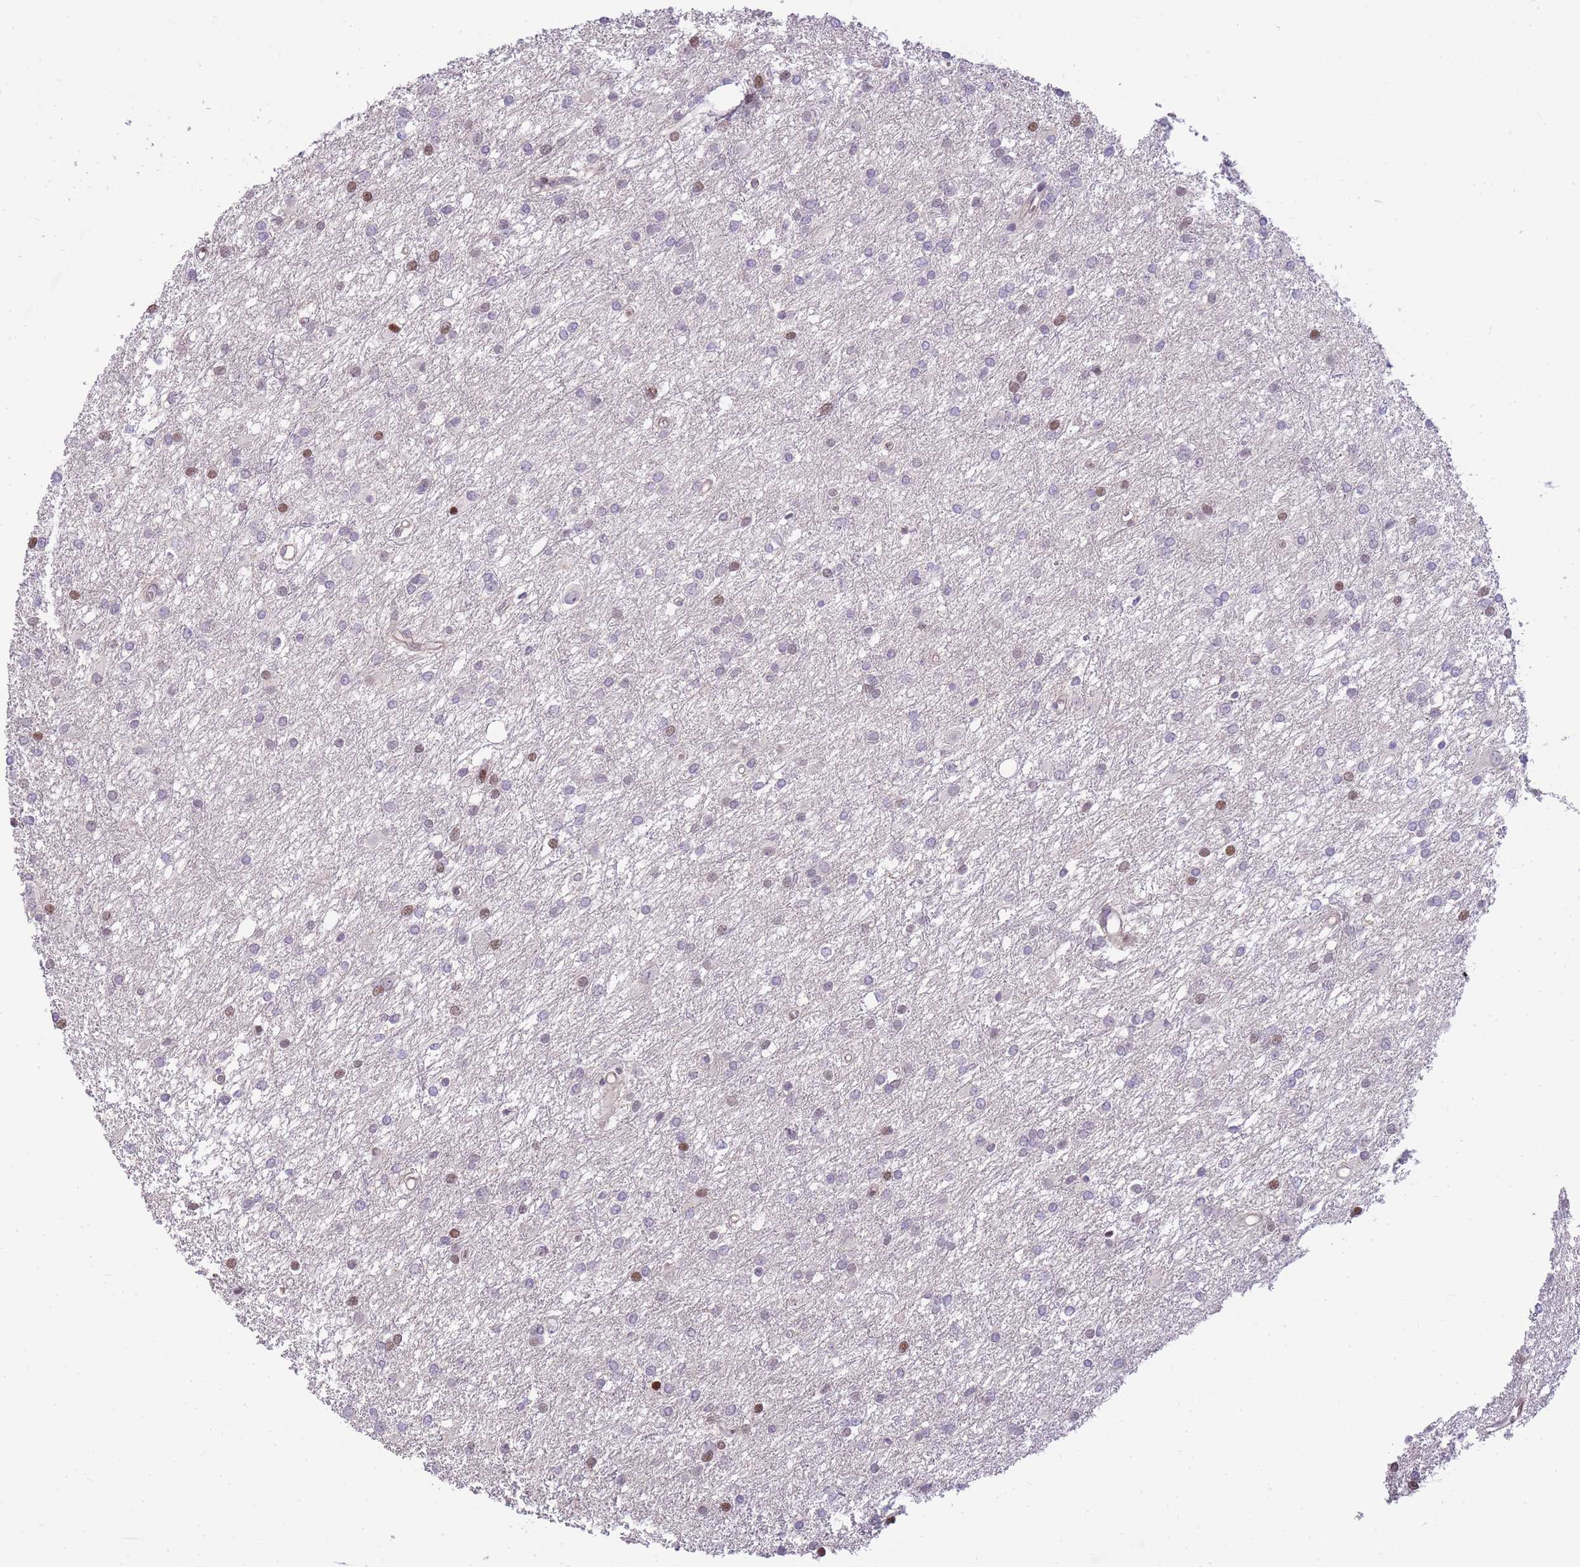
{"staining": {"intensity": "negative", "quantity": "none", "location": "none"}, "tissue": "glioma", "cell_type": "Tumor cells", "image_type": "cancer", "snomed": [{"axis": "morphology", "description": "Glioma, malignant, High grade"}, {"axis": "topography", "description": "Brain"}], "caption": "Immunohistochemical staining of glioma reveals no significant positivity in tumor cells.", "gene": "CLBA1", "patient": {"sex": "female", "age": 50}}